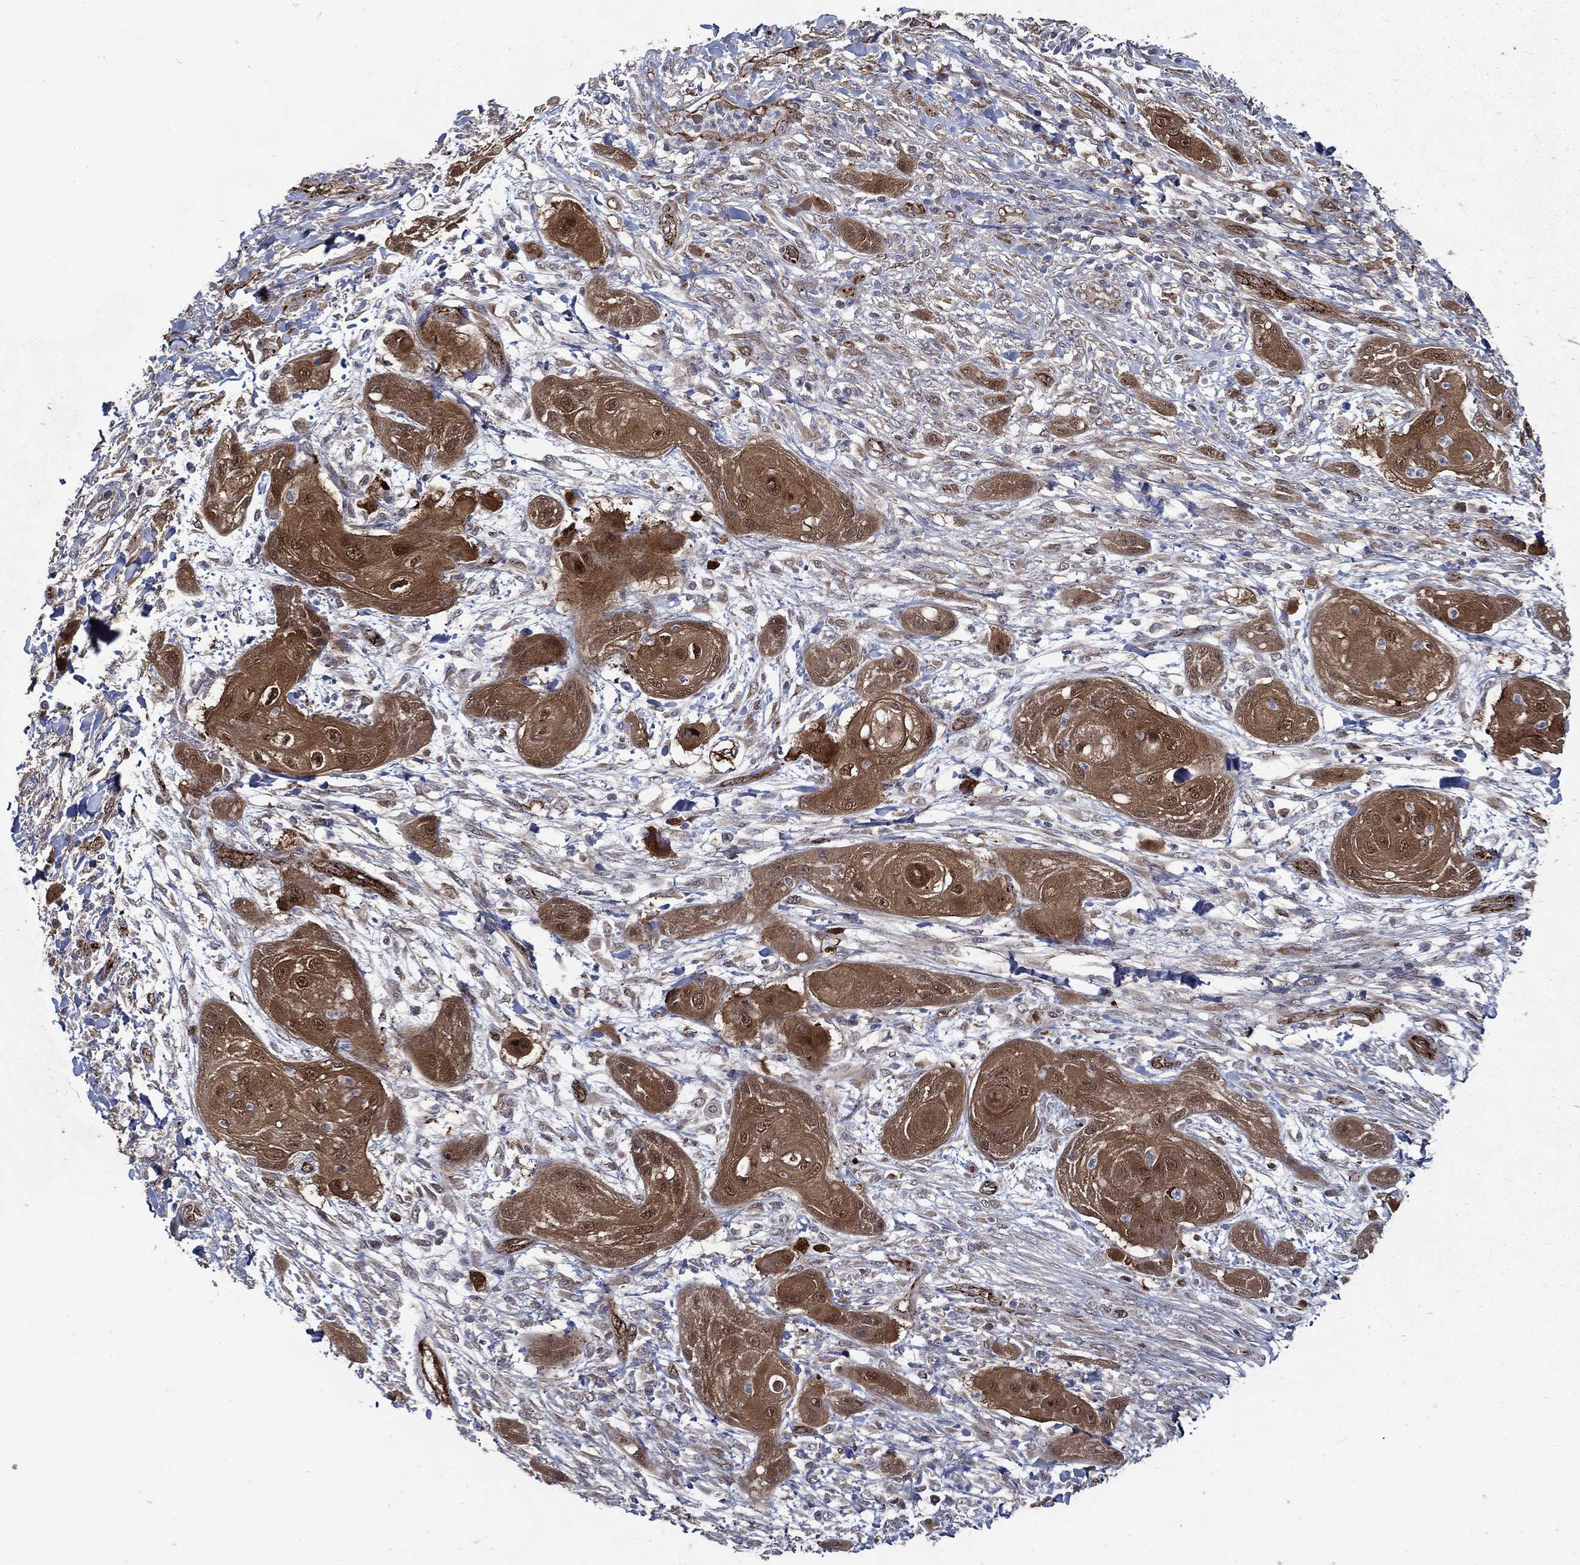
{"staining": {"intensity": "moderate", "quantity": ">75%", "location": "cytoplasmic/membranous"}, "tissue": "skin cancer", "cell_type": "Tumor cells", "image_type": "cancer", "snomed": [{"axis": "morphology", "description": "Squamous cell carcinoma, NOS"}, {"axis": "topography", "description": "Skin"}], "caption": "Moderate cytoplasmic/membranous positivity for a protein is present in approximately >75% of tumor cells of skin cancer (squamous cell carcinoma) using immunohistochemistry (IHC).", "gene": "ARHGAP11A", "patient": {"sex": "male", "age": 62}}